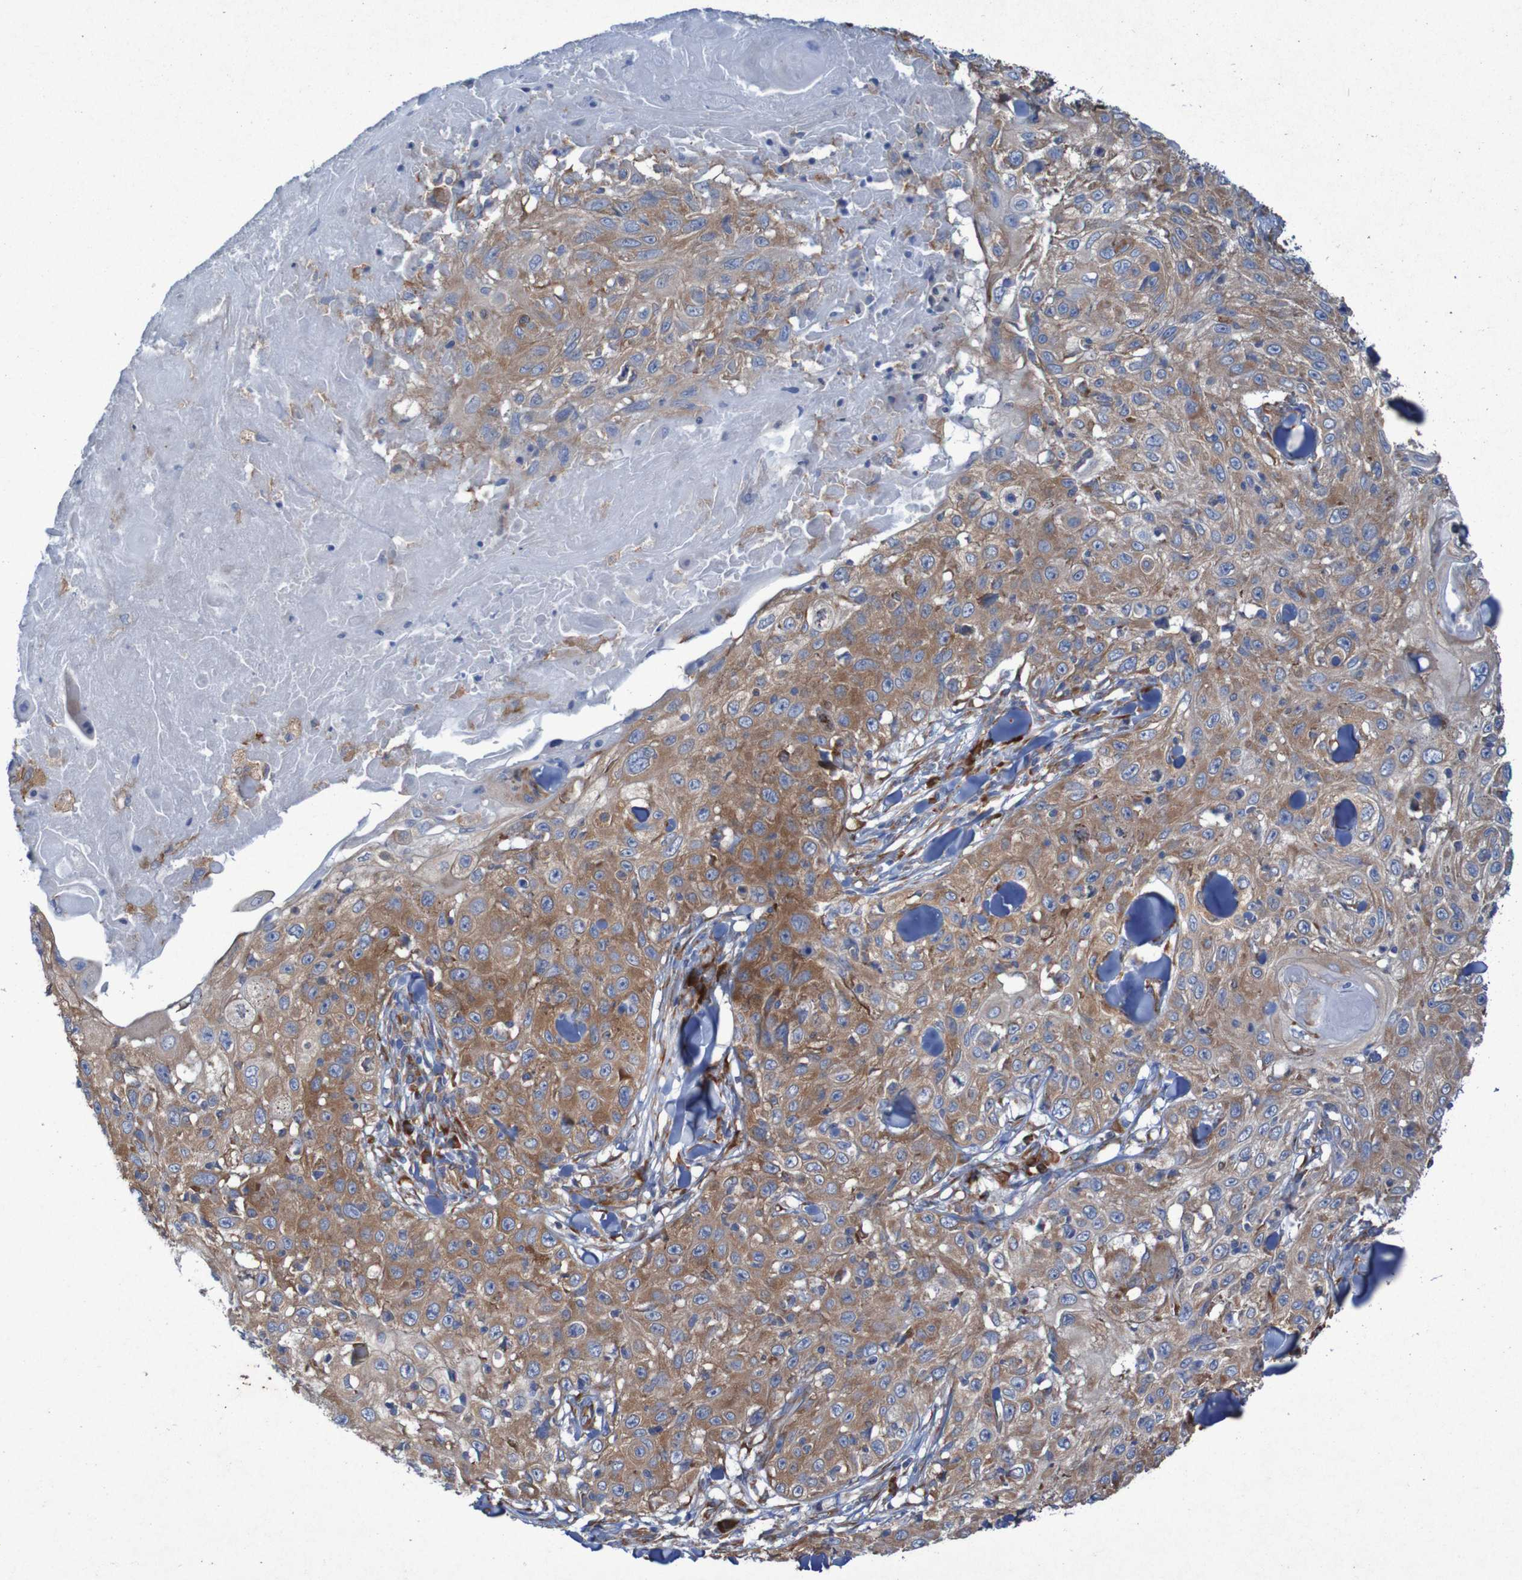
{"staining": {"intensity": "moderate", "quantity": ">75%", "location": "cytoplasmic/membranous"}, "tissue": "skin cancer", "cell_type": "Tumor cells", "image_type": "cancer", "snomed": [{"axis": "morphology", "description": "Squamous cell carcinoma, NOS"}, {"axis": "topography", "description": "Skin"}], "caption": "Immunohistochemical staining of skin squamous cell carcinoma demonstrates moderate cytoplasmic/membranous protein positivity in approximately >75% of tumor cells. (DAB (3,3'-diaminobenzidine) IHC with brightfield microscopy, high magnification).", "gene": "RPL10", "patient": {"sex": "male", "age": 86}}